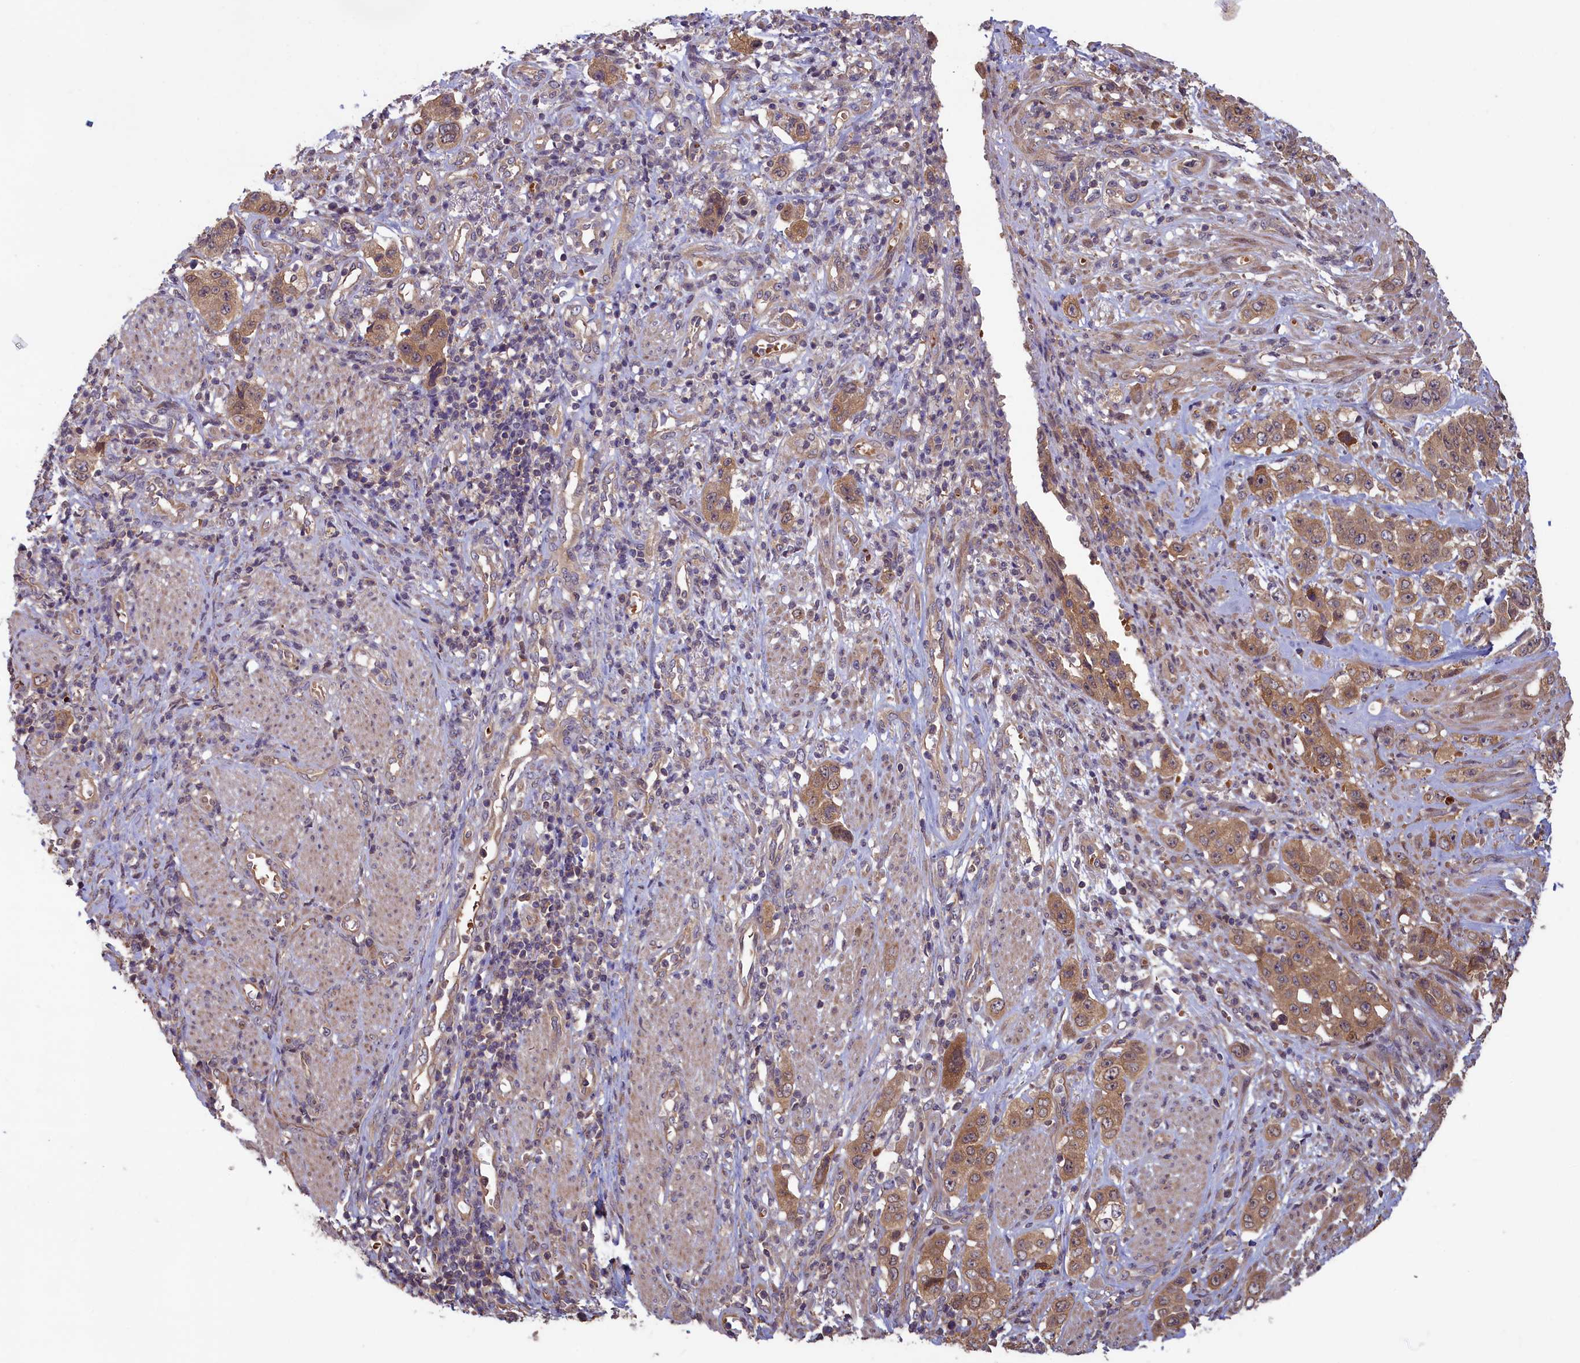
{"staining": {"intensity": "moderate", "quantity": ">75%", "location": "cytoplasmic/membranous"}, "tissue": "stomach cancer", "cell_type": "Tumor cells", "image_type": "cancer", "snomed": [{"axis": "morphology", "description": "Adenocarcinoma, NOS"}, {"axis": "topography", "description": "Stomach, upper"}], "caption": "Protein expression analysis of stomach adenocarcinoma reveals moderate cytoplasmic/membranous staining in approximately >75% of tumor cells.", "gene": "CIAO2B", "patient": {"sex": "male", "age": 62}}